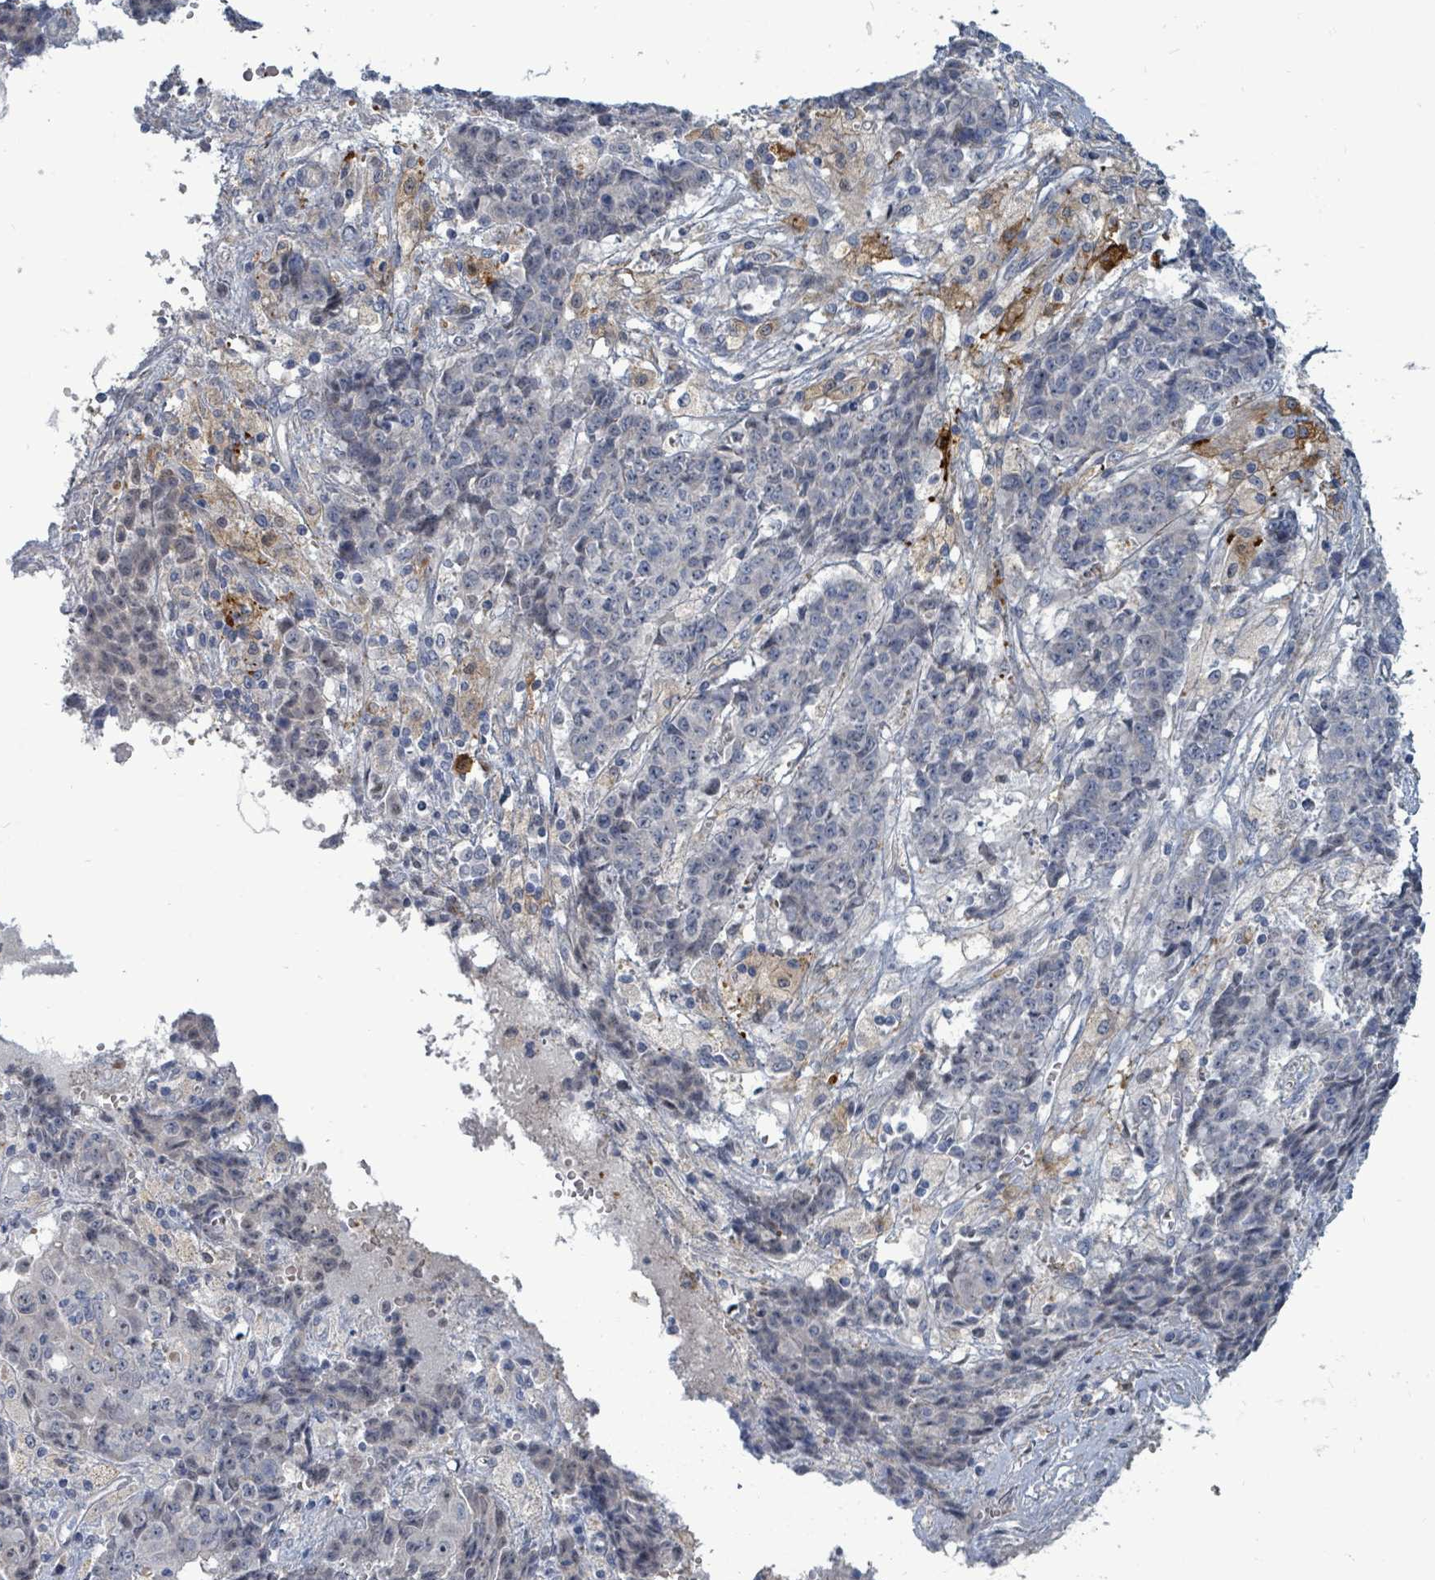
{"staining": {"intensity": "negative", "quantity": "none", "location": "none"}, "tissue": "ovarian cancer", "cell_type": "Tumor cells", "image_type": "cancer", "snomed": [{"axis": "morphology", "description": "Carcinoma, endometroid"}, {"axis": "topography", "description": "Ovary"}], "caption": "Photomicrograph shows no significant protein staining in tumor cells of ovarian cancer (endometroid carcinoma).", "gene": "TRDMT1", "patient": {"sex": "female", "age": 42}}